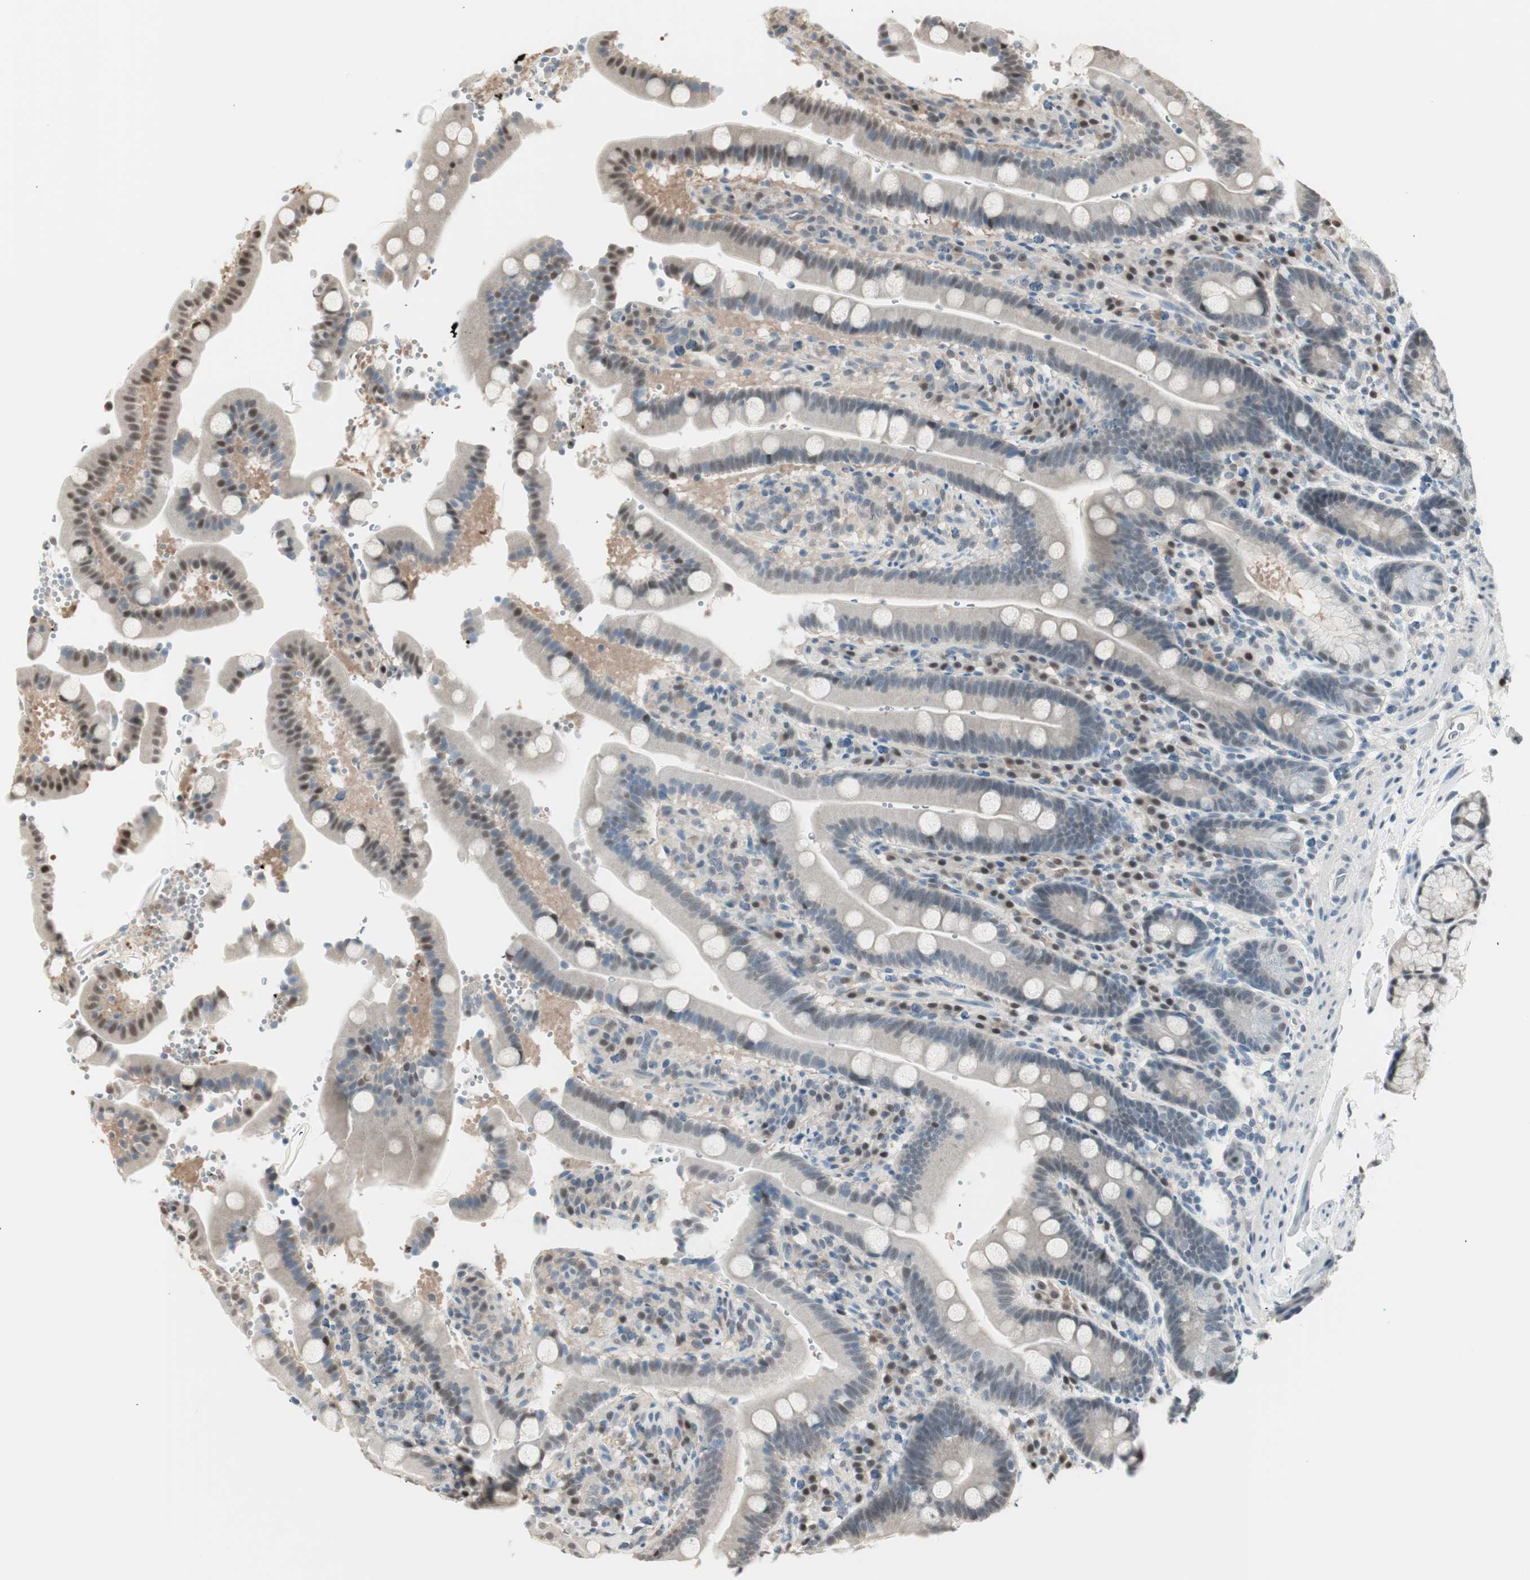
{"staining": {"intensity": "moderate", "quantity": "25%-75%", "location": "nuclear"}, "tissue": "duodenum", "cell_type": "Glandular cells", "image_type": "normal", "snomed": [{"axis": "morphology", "description": "Normal tissue, NOS"}, {"axis": "topography", "description": "Small intestine, NOS"}], "caption": "Human duodenum stained with a protein marker exhibits moderate staining in glandular cells.", "gene": "LONP2", "patient": {"sex": "female", "age": 71}}